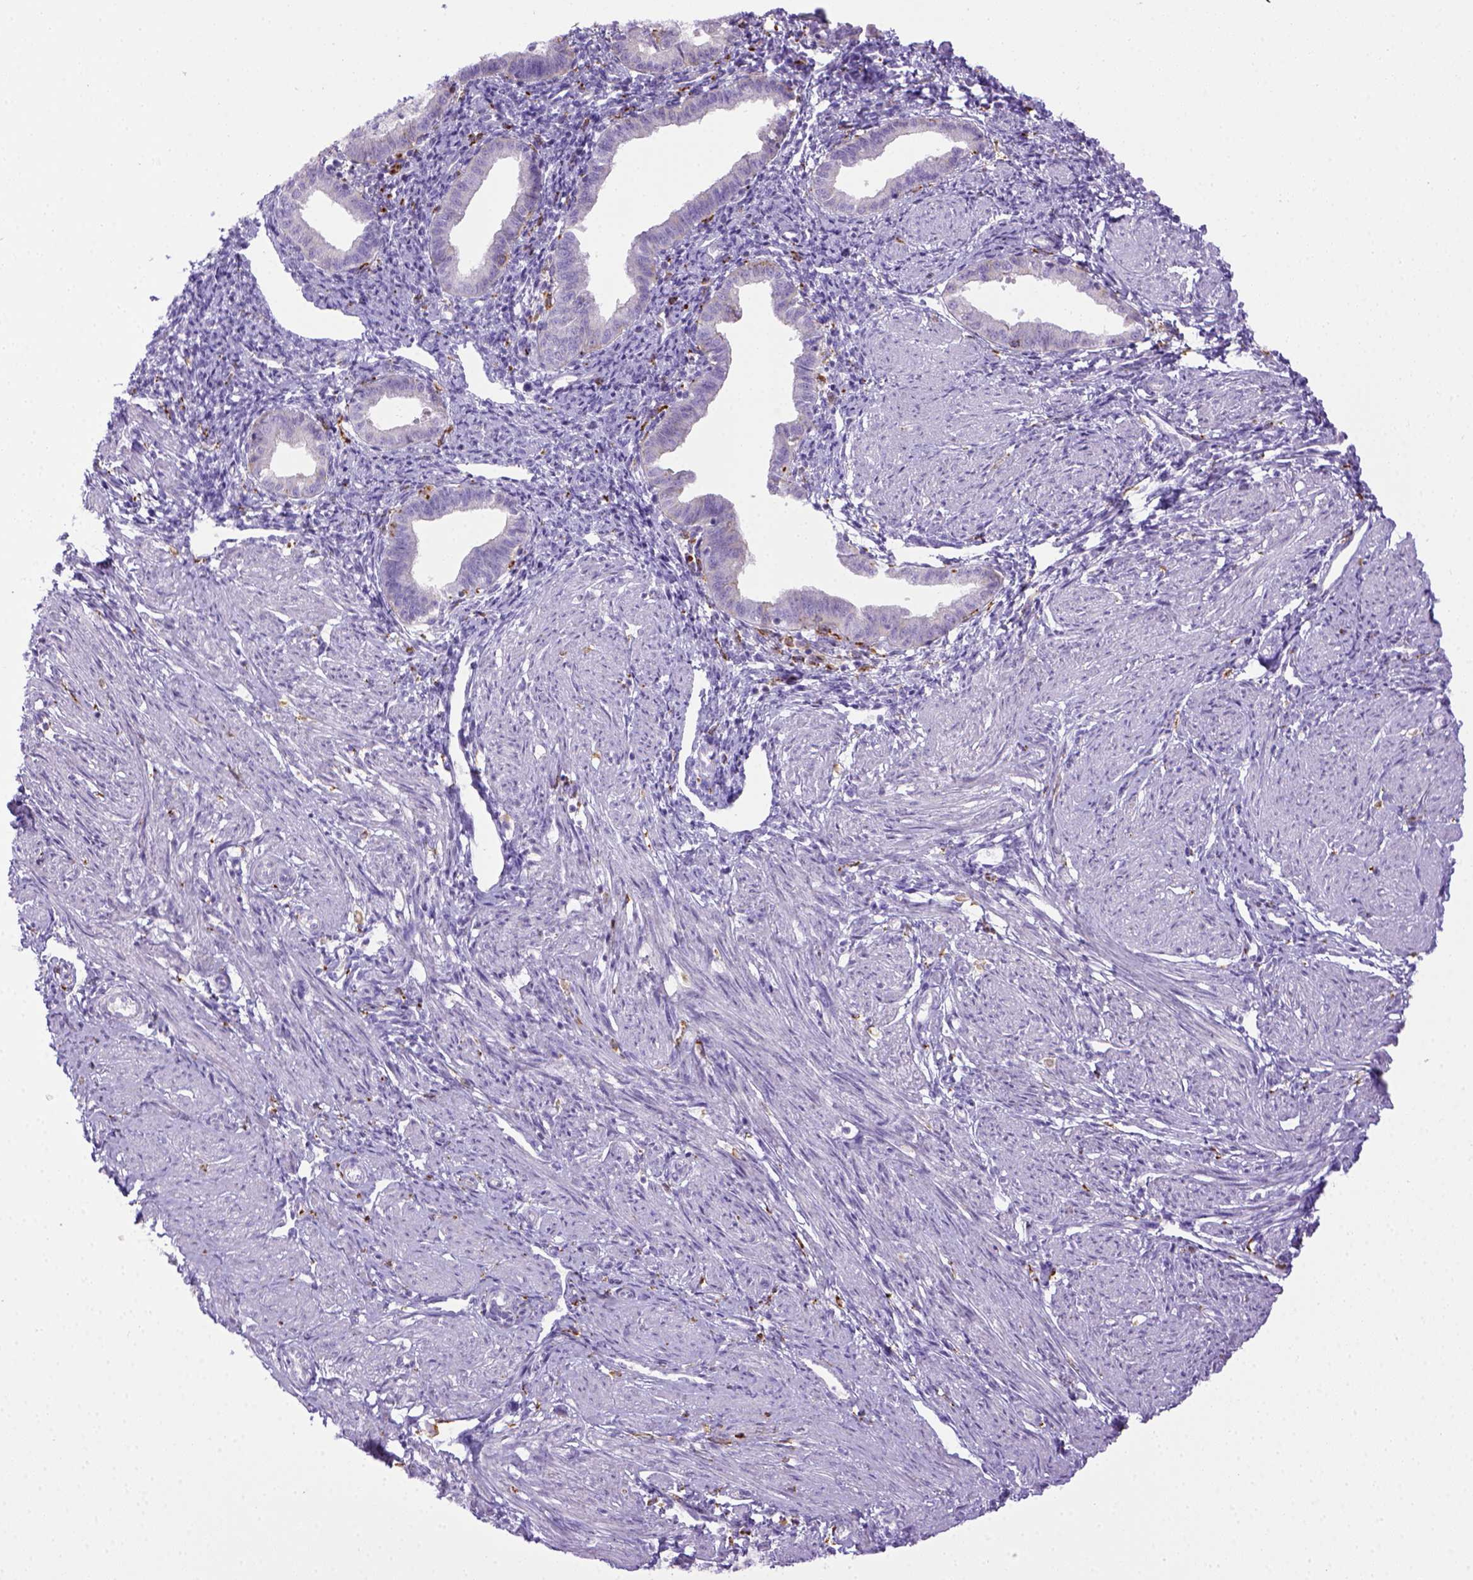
{"staining": {"intensity": "negative", "quantity": "none", "location": "none"}, "tissue": "endometrium", "cell_type": "Cells in endometrial stroma", "image_type": "normal", "snomed": [{"axis": "morphology", "description": "Normal tissue, NOS"}, {"axis": "topography", "description": "Endometrium"}], "caption": "The image exhibits no staining of cells in endometrial stroma in unremarkable endometrium. (Immunohistochemistry (ihc), brightfield microscopy, high magnification).", "gene": "CD68", "patient": {"sex": "female", "age": 37}}